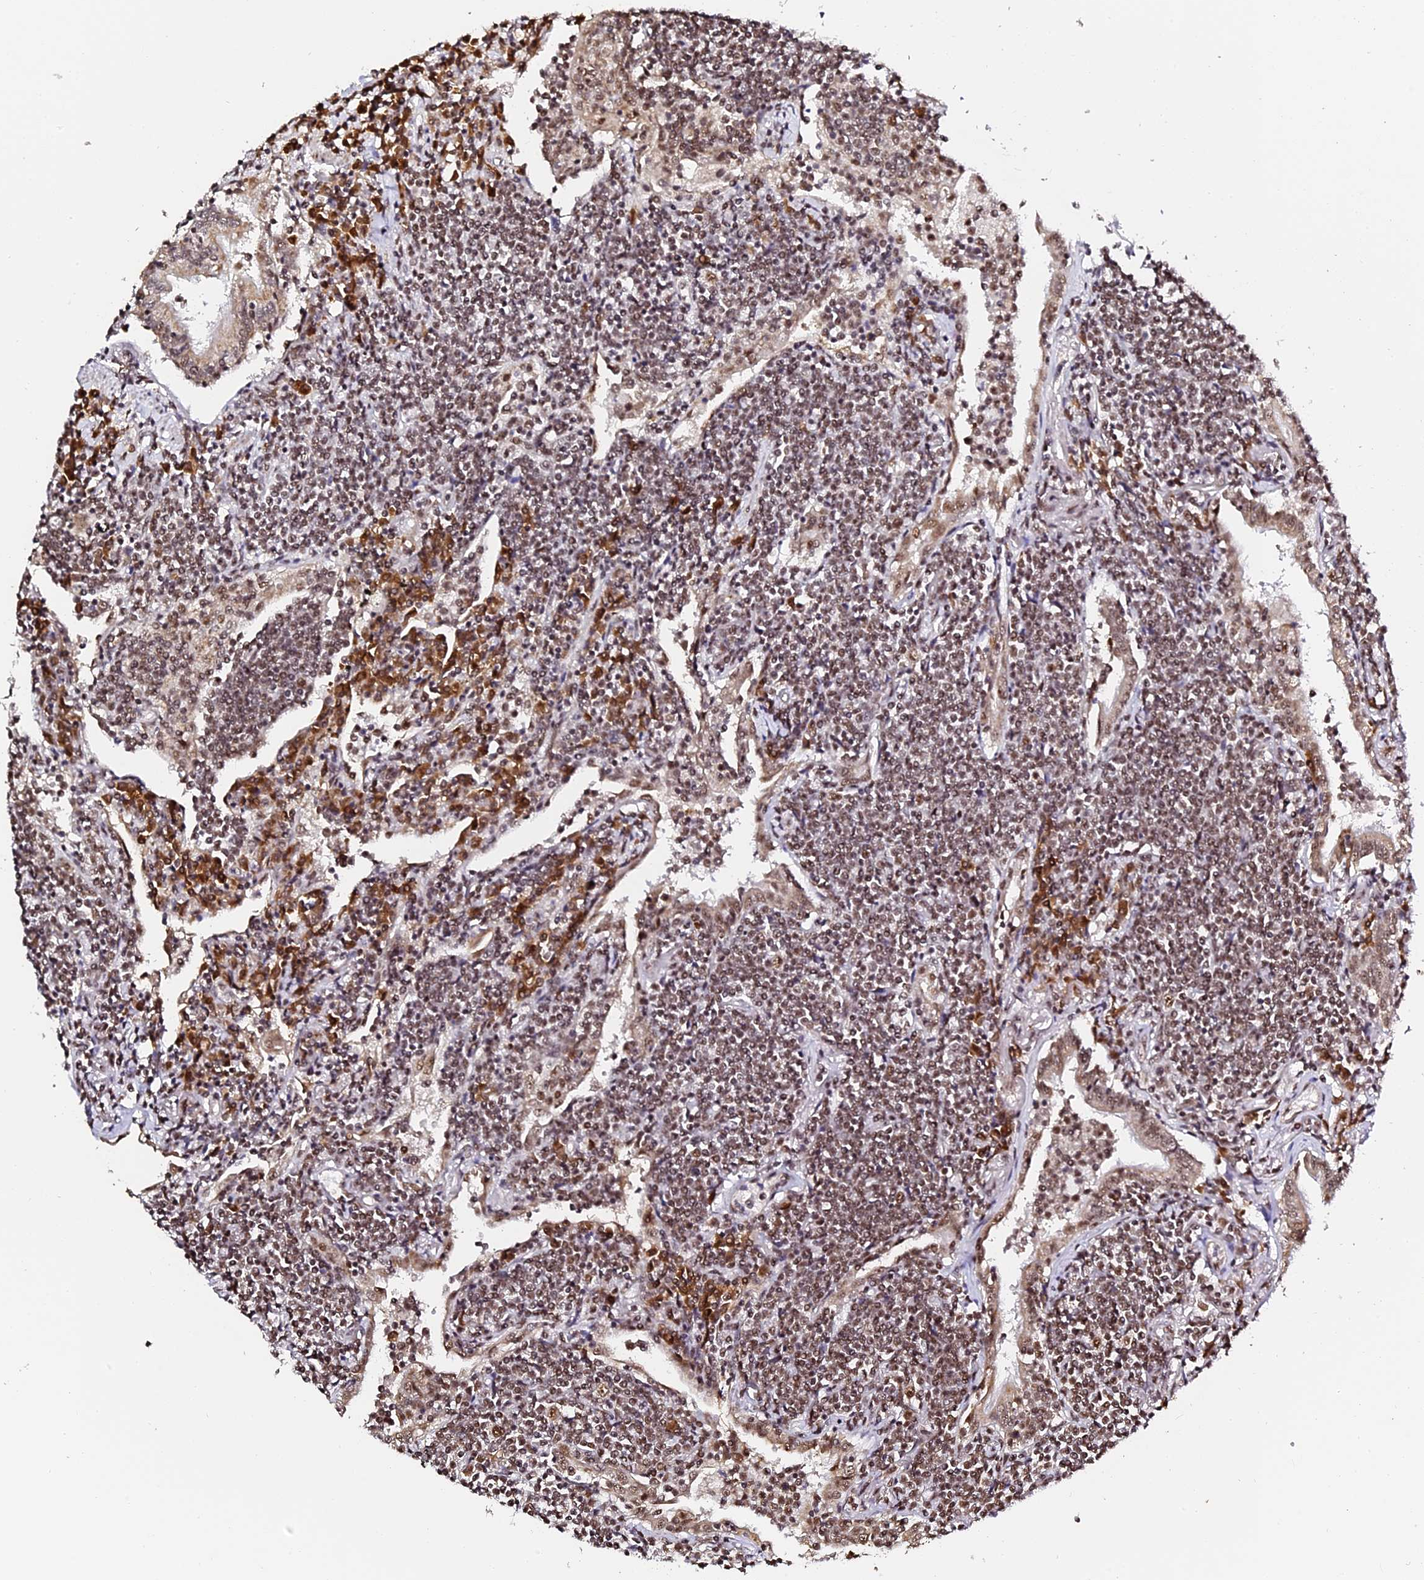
{"staining": {"intensity": "moderate", "quantity": ">75%", "location": "nuclear"}, "tissue": "lymphoma", "cell_type": "Tumor cells", "image_type": "cancer", "snomed": [{"axis": "morphology", "description": "Malignant lymphoma, non-Hodgkin's type, Low grade"}, {"axis": "topography", "description": "Lung"}], "caption": "Human malignant lymphoma, non-Hodgkin's type (low-grade) stained for a protein (brown) shows moderate nuclear positive staining in about >75% of tumor cells.", "gene": "MCRS1", "patient": {"sex": "female", "age": 71}}